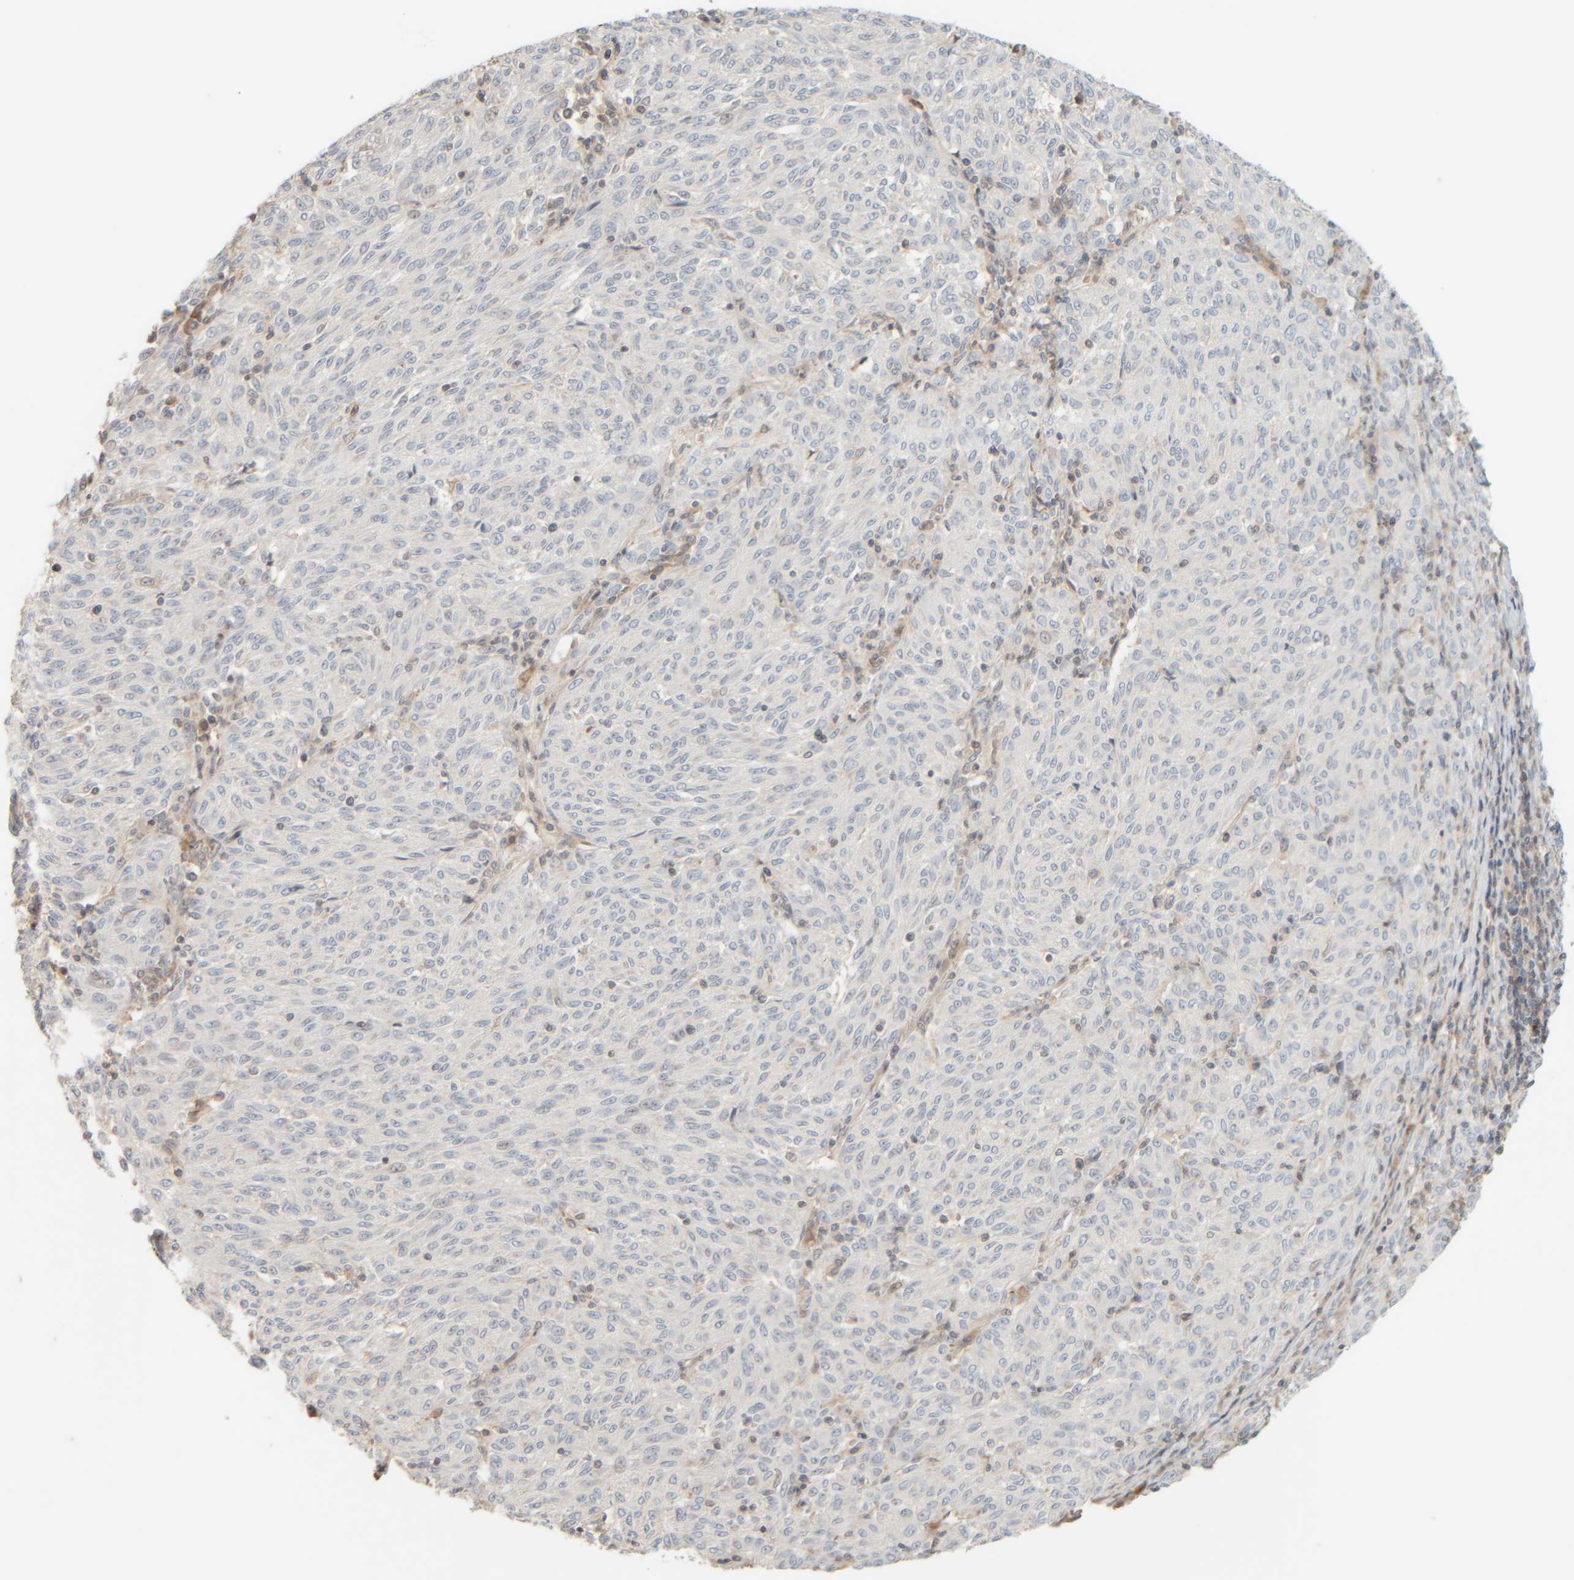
{"staining": {"intensity": "negative", "quantity": "none", "location": "none"}, "tissue": "melanoma", "cell_type": "Tumor cells", "image_type": "cancer", "snomed": [{"axis": "morphology", "description": "Malignant melanoma, NOS"}, {"axis": "topography", "description": "Skin"}], "caption": "Immunohistochemistry histopathology image of melanoma stained for a protein (brown), which reveals no positivity in tumor cells. The staining is performed using DAB (3,3'-diaminobenzidine) brown chromogen with nuclei counter-stained in using hematoxylin.", "gene": "PTGES3L-AARSD1", "patient": {"sex": "female", "age": 72}}